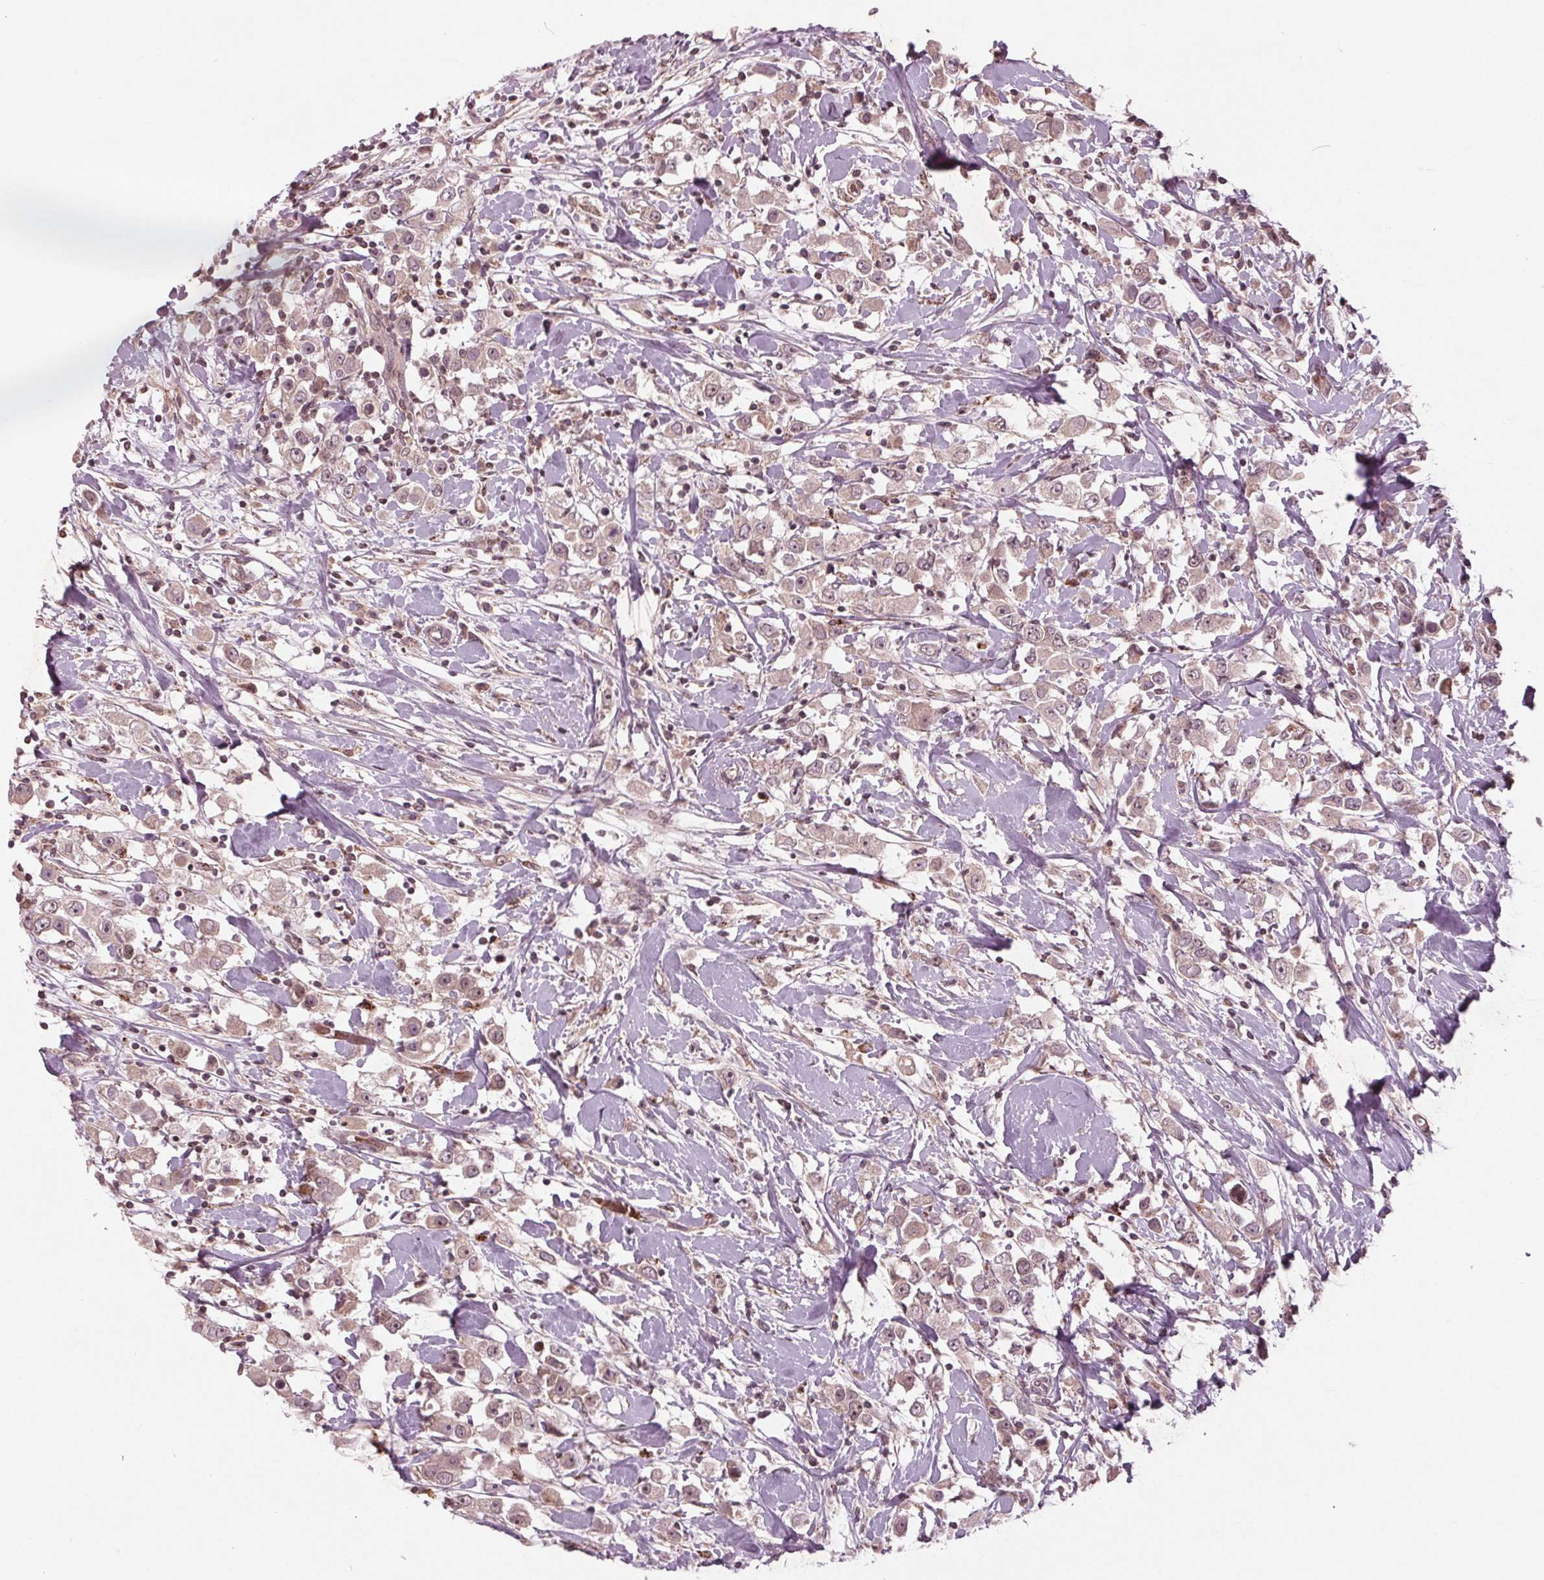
{"staining": {"intensity": "weak", "quantity": "<25%", "location": "nuclear"}, "tissue": "breast cancer", "cell_type": "Tumor cells", "image_type": "cancer", "snomed": [{"axis": "morphology", "description": "Duct carcinoma"}, {"axis": "topography", "description": "Breast"}], "caption": "This is a histopathology image of immunohistochemistry (IHC) staining of breast cancer, which shows no expression in tumor cells. (DAB (3,3'-diaminobenzidine) IHC with hematoxylin counter stain).", "gene": "CDKL4", "patient": {"sex": "female", "age": 61}}